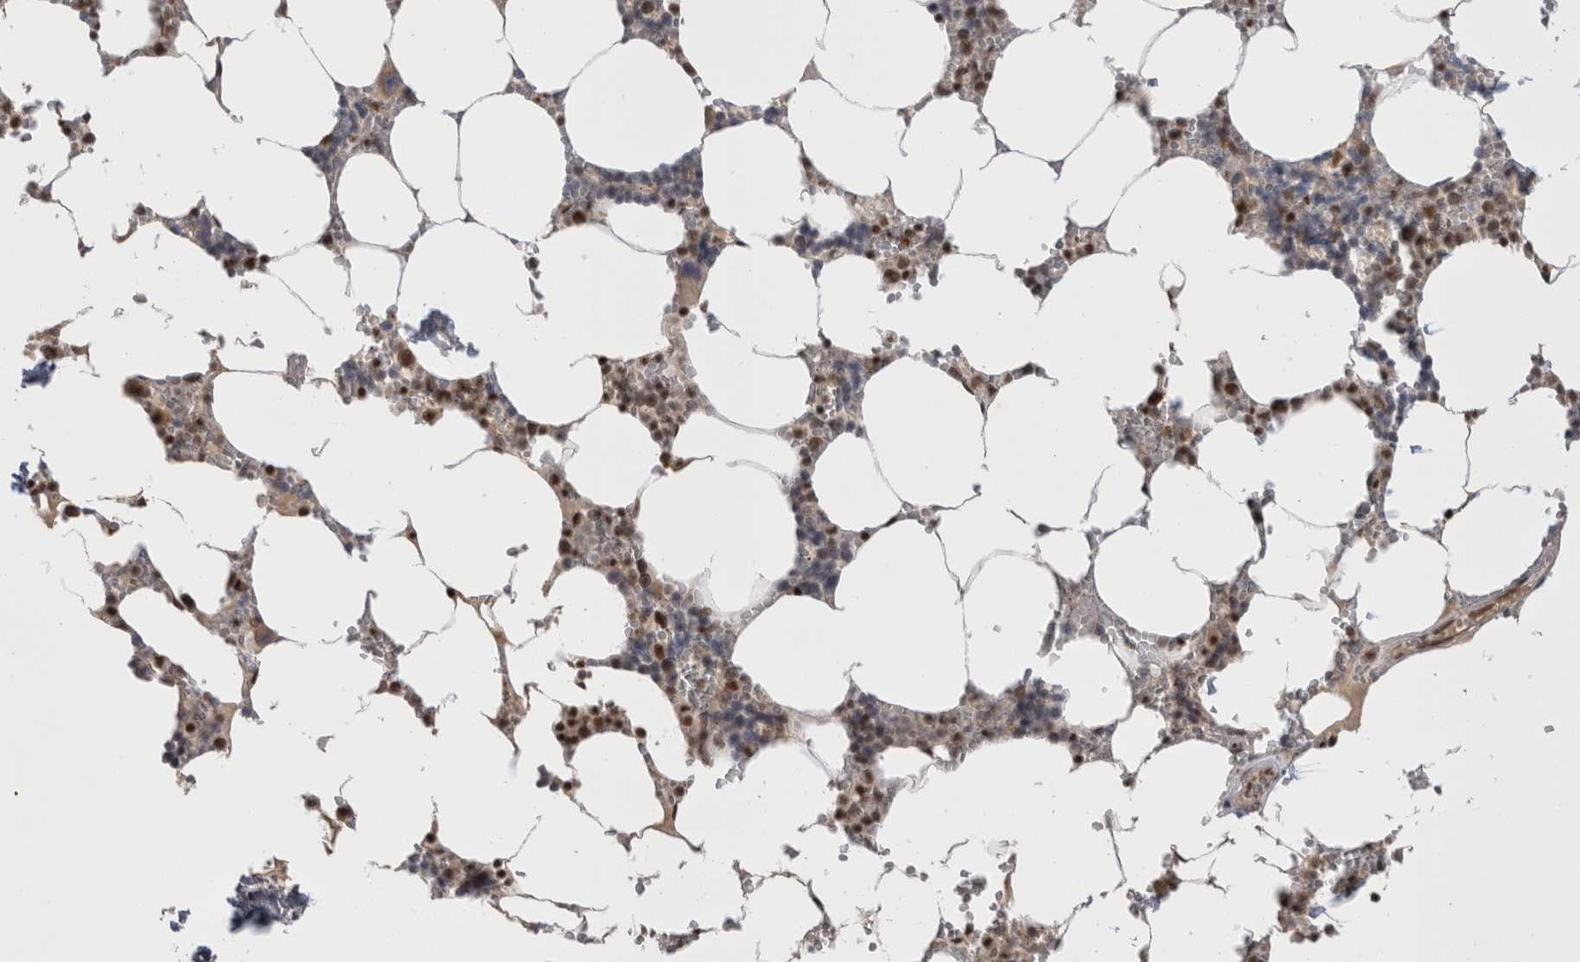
{"staining": {"intensity": "moderate", "quantity": "<25%", "location": "nuclear"}, "tissue": "bone marrow", "cell_type": "Hematopoietic cells", "image_type": "normal", "snomed": [{"axis": "morphology", "description": "Normal tissue, NOS"}, {"axis": "topography", "description": "Bone marrow"}], "caption": "IHC histopathology image of normal human bone marrow stained for a protein (brown), which exhibits low levels of moderate nuclear positivity in approximately <25% of hematopoietic cells.", "gene": "DAXX", "patient": {"sex": "male", "age": 70}}